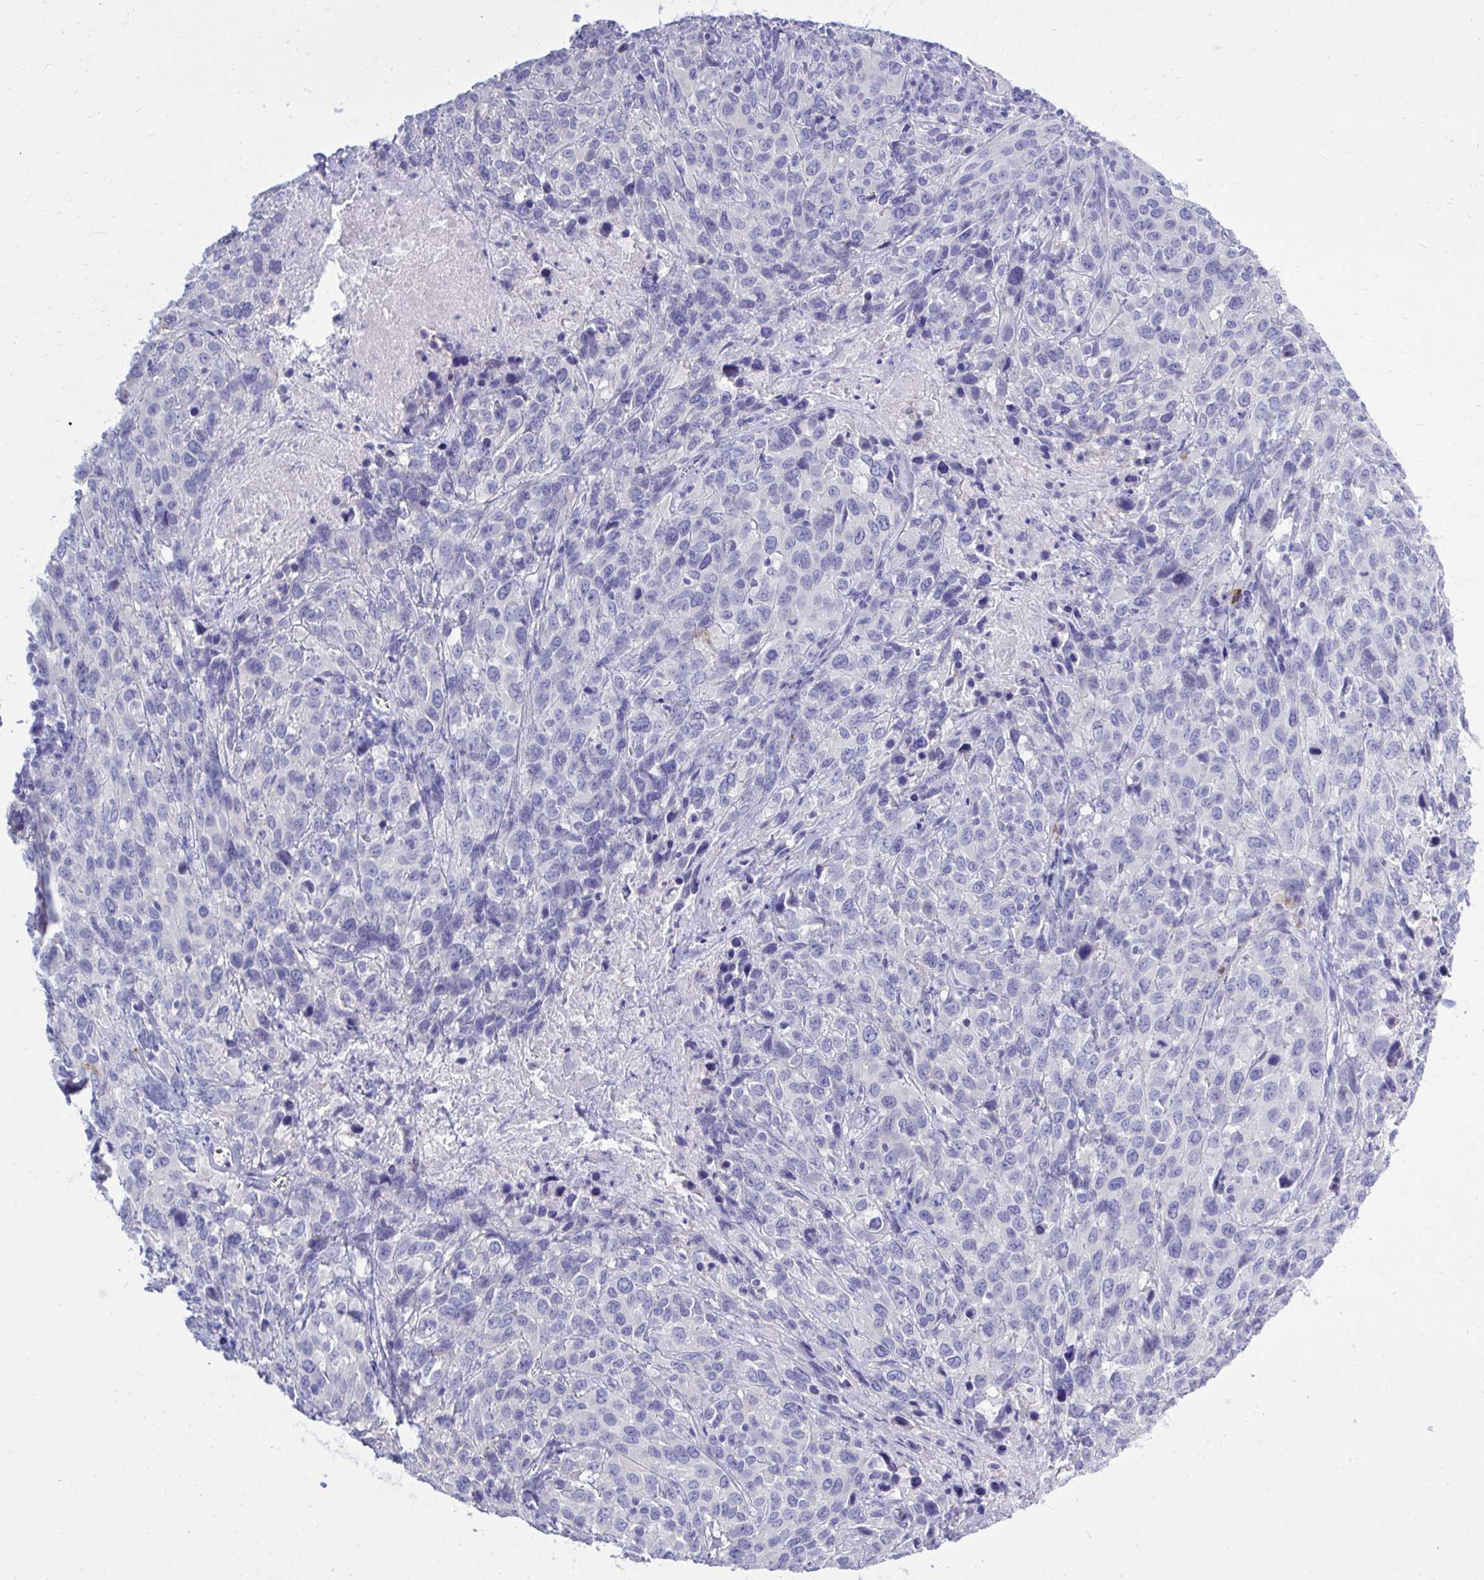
{"staining": {"intensity": "negative", "quantity": "none", "location": "none"}, "tissue": "cervical cancer", "cell_type": "Tumor cells", "image_type": "cancer", "snomed": [{"axis": "morphology", "description": "Normal tissue, NOS"}, {"axis": "morphology", "description": "Squamous cell carcinoma, NOS"}, {"axis": "topography", "description": "Cervix"}], "caption": "A high-resolution histopathology image shows IHC staining of squamous cell carcinoma (cervical), which demonstrates no significant staining in tumor cells.", "gene": "PSD", "patient": {"sex": "female", "age": 51}}